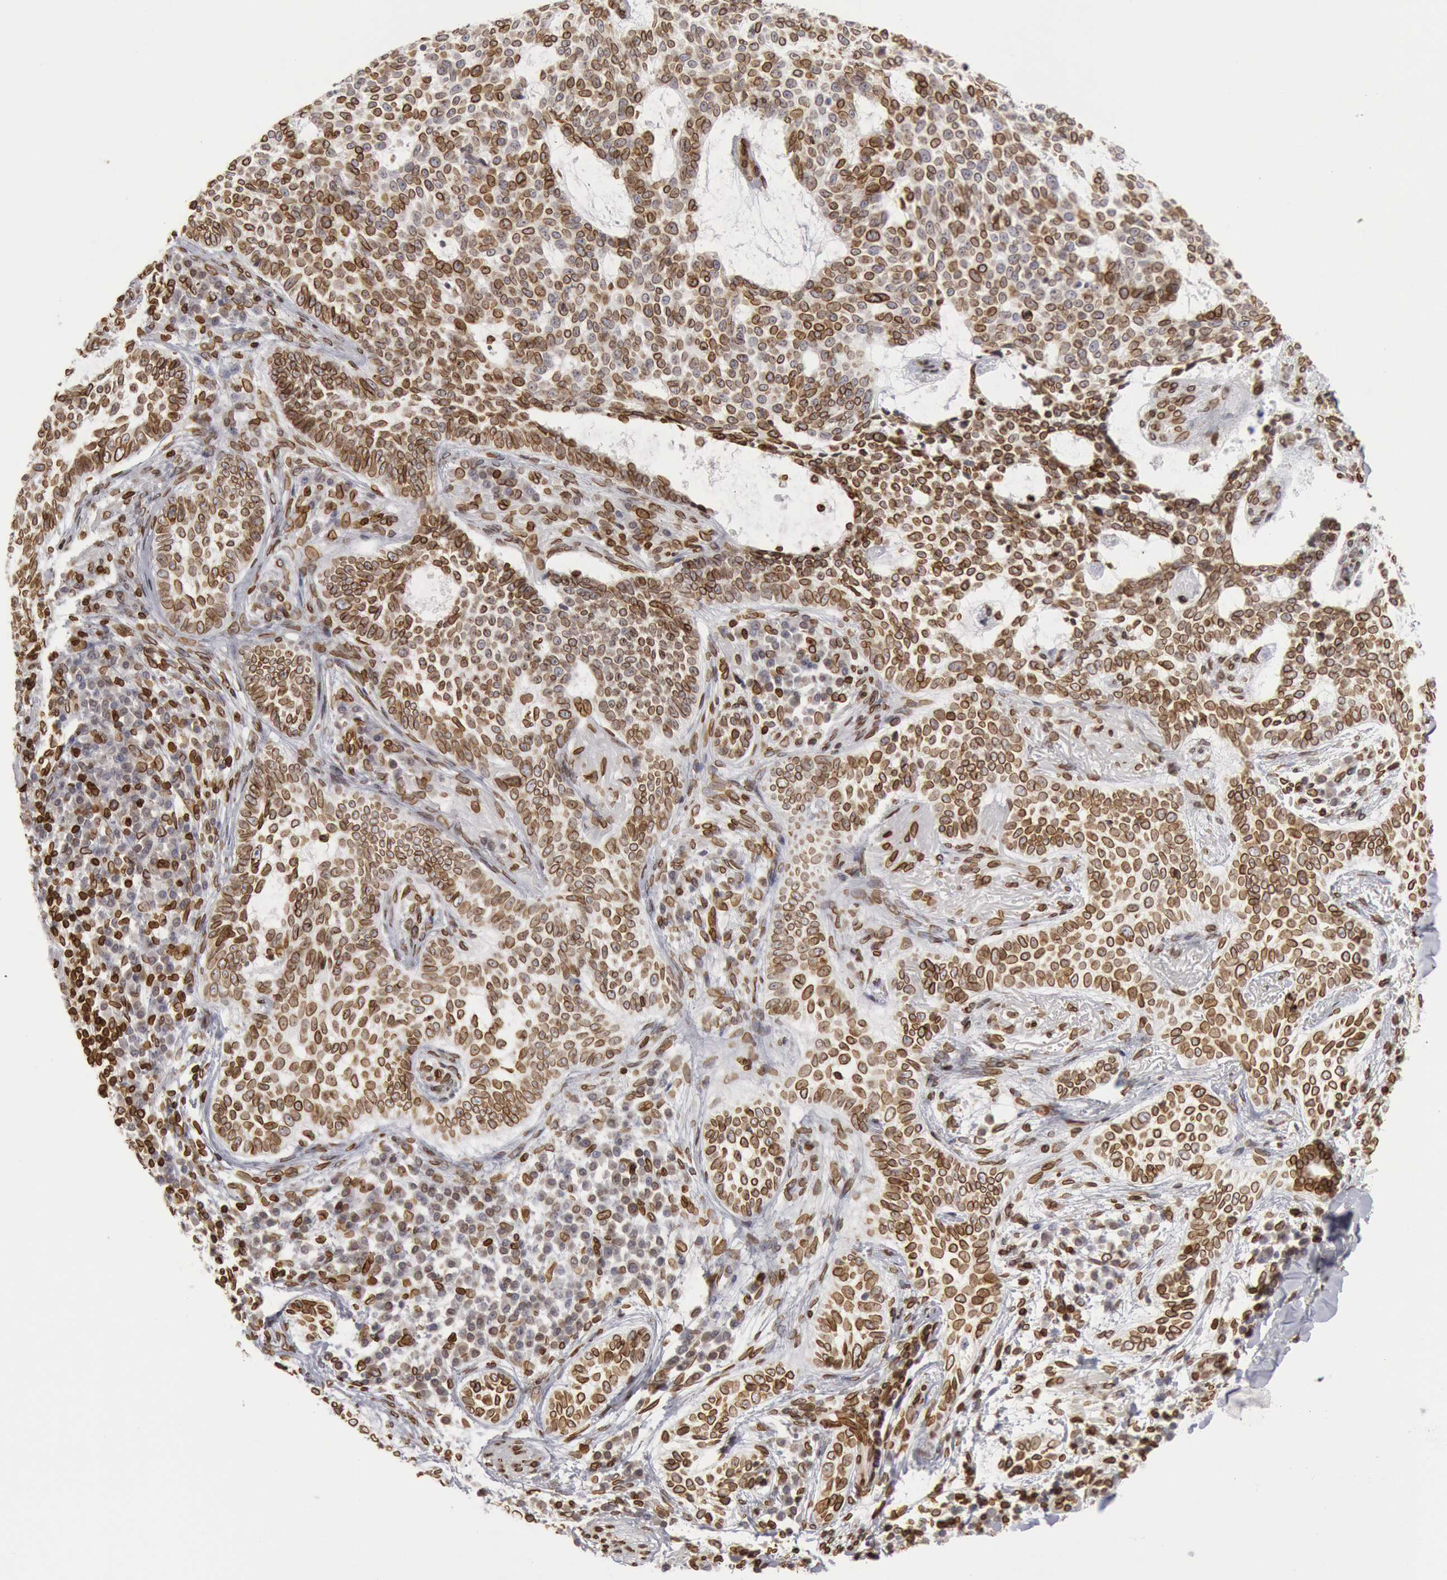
{"staining": {"intensity": "strong", "quantity": ">75%", "location": "cytoplasmic/membranous,nuclear"}, "tissue": "skin cancer", "cell_type": "Tumor cells", "image_type": "cancer", "snomed": [{"axis": "morphology", "description": "Basal cell carcinoma"}, {"axis": "topography", "description": "Skin"}], "caption": "The histopathology image exhibits a brown stain indicating the presence of a protein in the cytoplasmic/membranous and nuclear of tumor cells in basal cell carcinoma (skin). The staining was performed using DAB to visualize the protein expression in brown, while the nuclei were stained in blue with hematoxylin (Magnification: 20x).", "gene": "SUN2", "patient": {"sex": "female", "age": 89}}